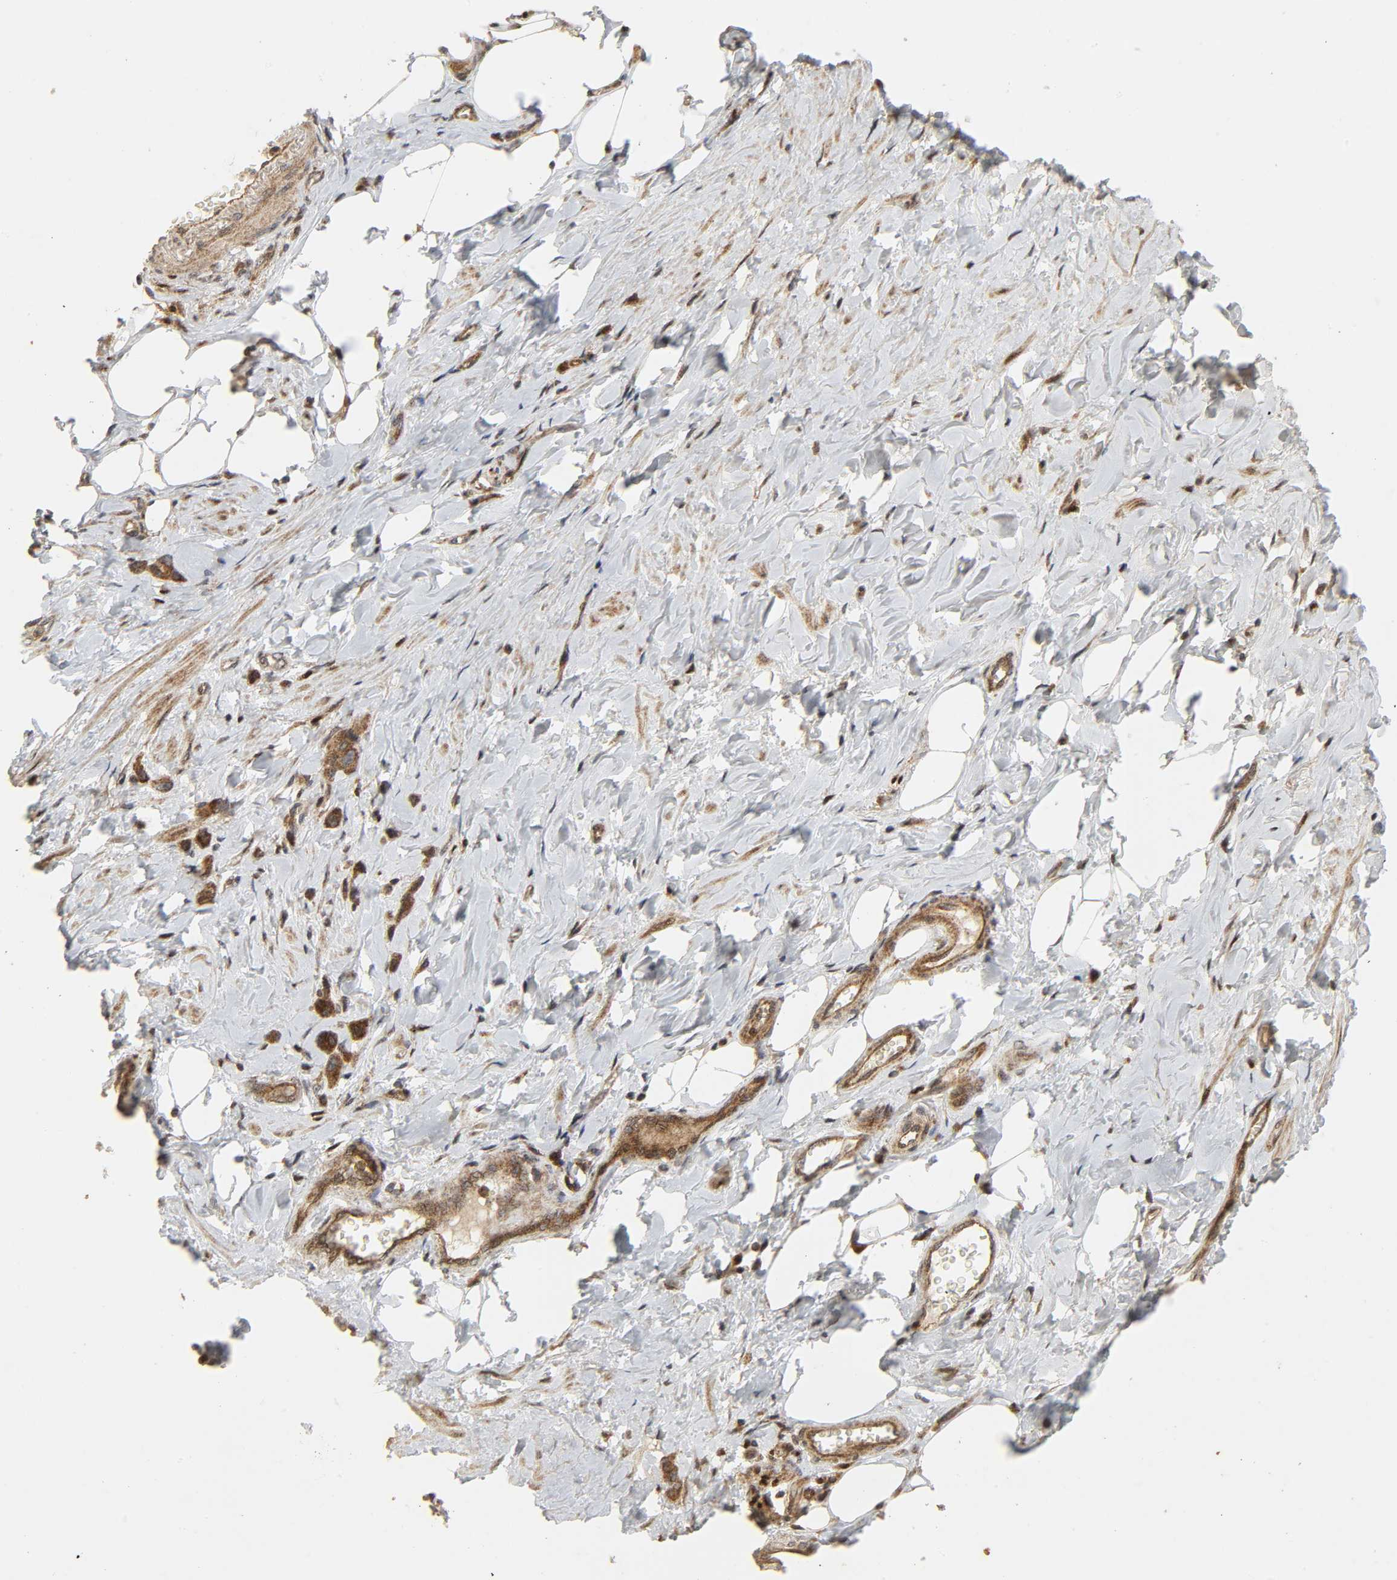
{"staining": {"intensity": "strong", "quantity": ">75%", "location": "cytoplasmic/membranous"}, "tissue": "stomach cancer", "cell_type": "Tumor cells", "image_type": "cancer", "snomed": [{"axis": "morphology", "description": "Adenocarcinoma, NOS"}, {"axis": "topography", "description": "Stomach"}], "caption": "Immunohistochemistry (IHC) of human stomach cancer (adenocarcinoma) demonstrates high levels of strong cytoplasmic/membranous expression in about >75% of tumor cells.", "gene": "CHUK", "patient": {"sex": "male", "age": 82}}